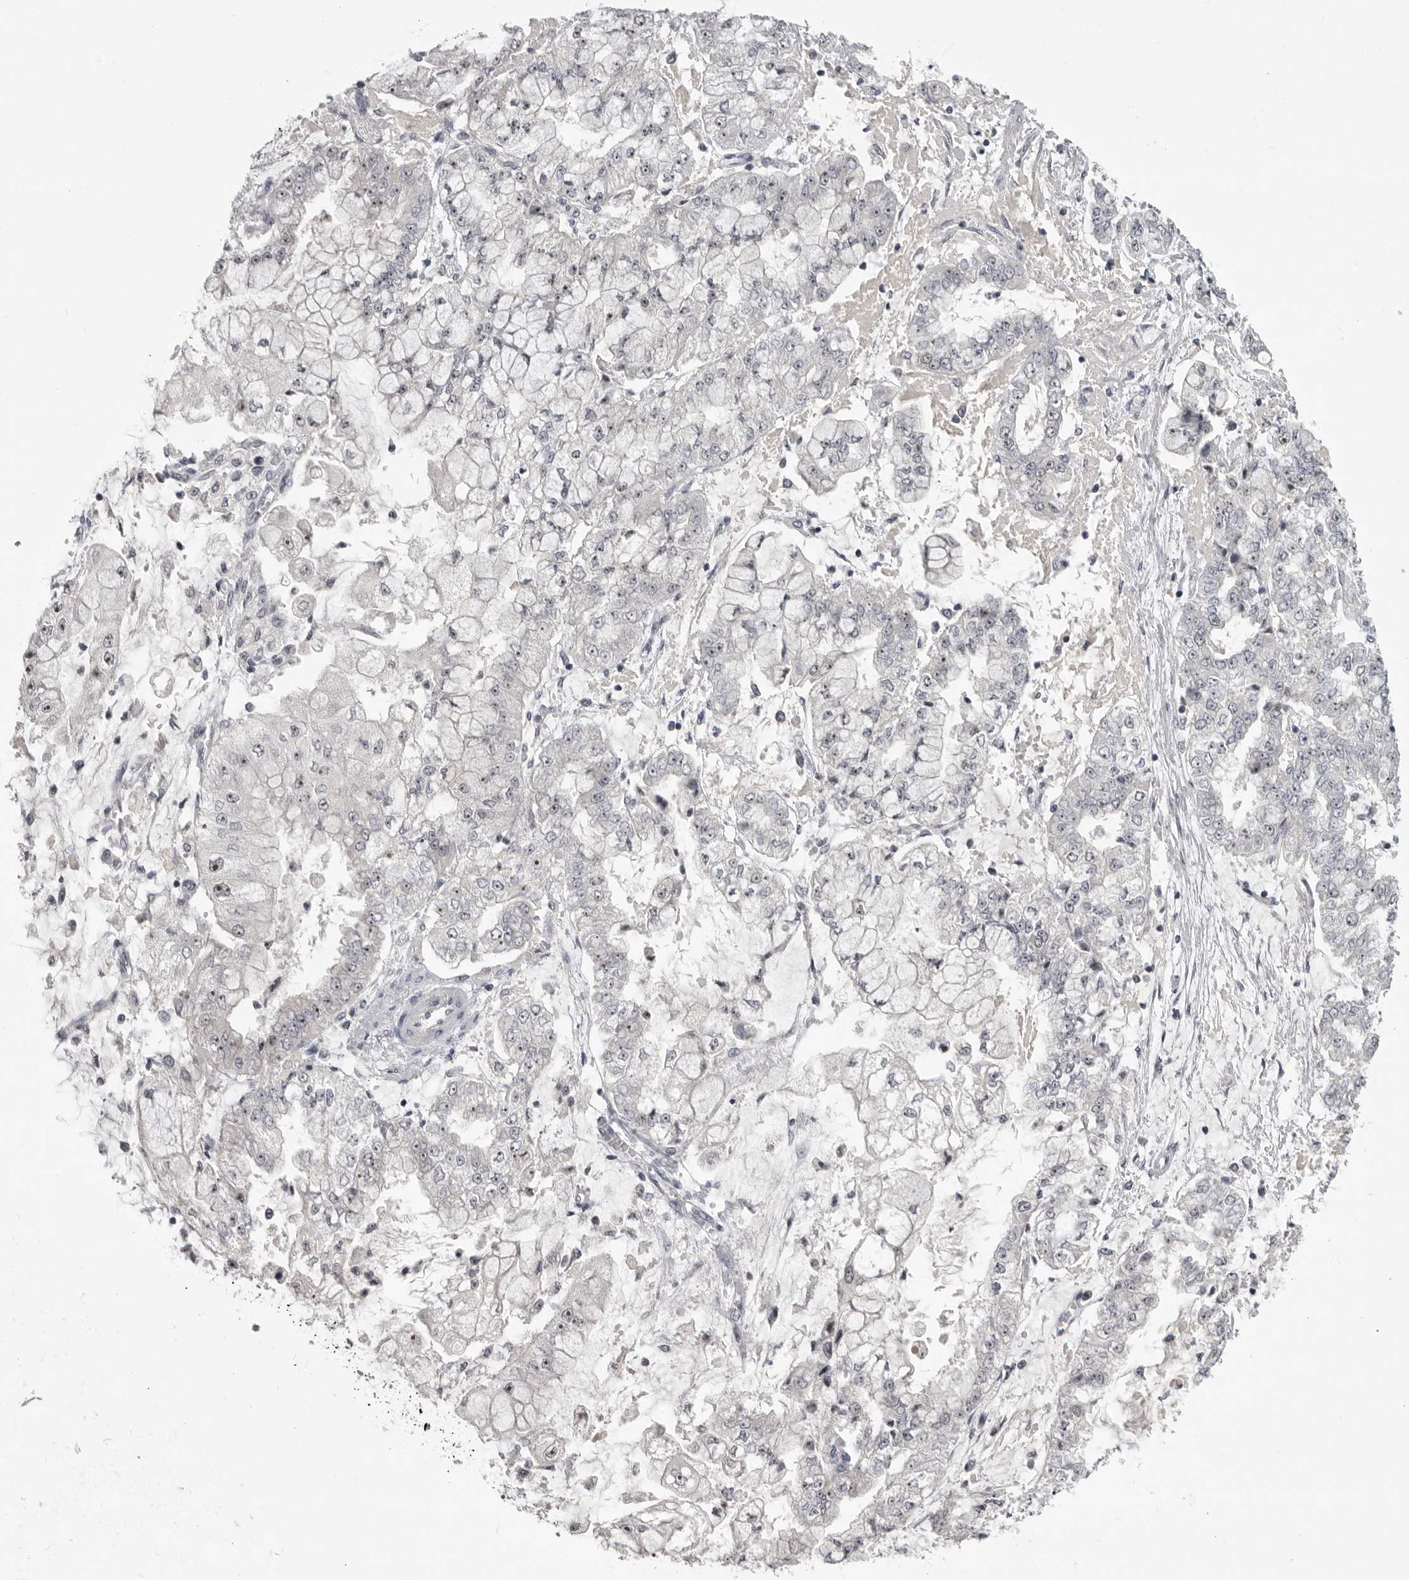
{"staining": {"intensity": "negative", "quantity": "none", "location": "none"}, "tissue": "stomach cancer", "cell_type": "Tumor cells", "image_type": "cancer", "snomed": [{"axis": "morphology", "description": "Adenocarcinoma, NOS"}, {"axis": "topography", "description": "Stomach"}], "caption": "An immunohistochemistry photomicrograph of stomach cancer (adenocarcinoma) is shown. There is no staining in tumor cells of stomach cancer (adenocarcinoma). (Stains: DAB immunohistochemistry with hematoxylin counter stain, Microscopy: brightfield microscopy at high magnification).", "gene": "MRTO4", "patient": {"sex": "male", "age": 76}}